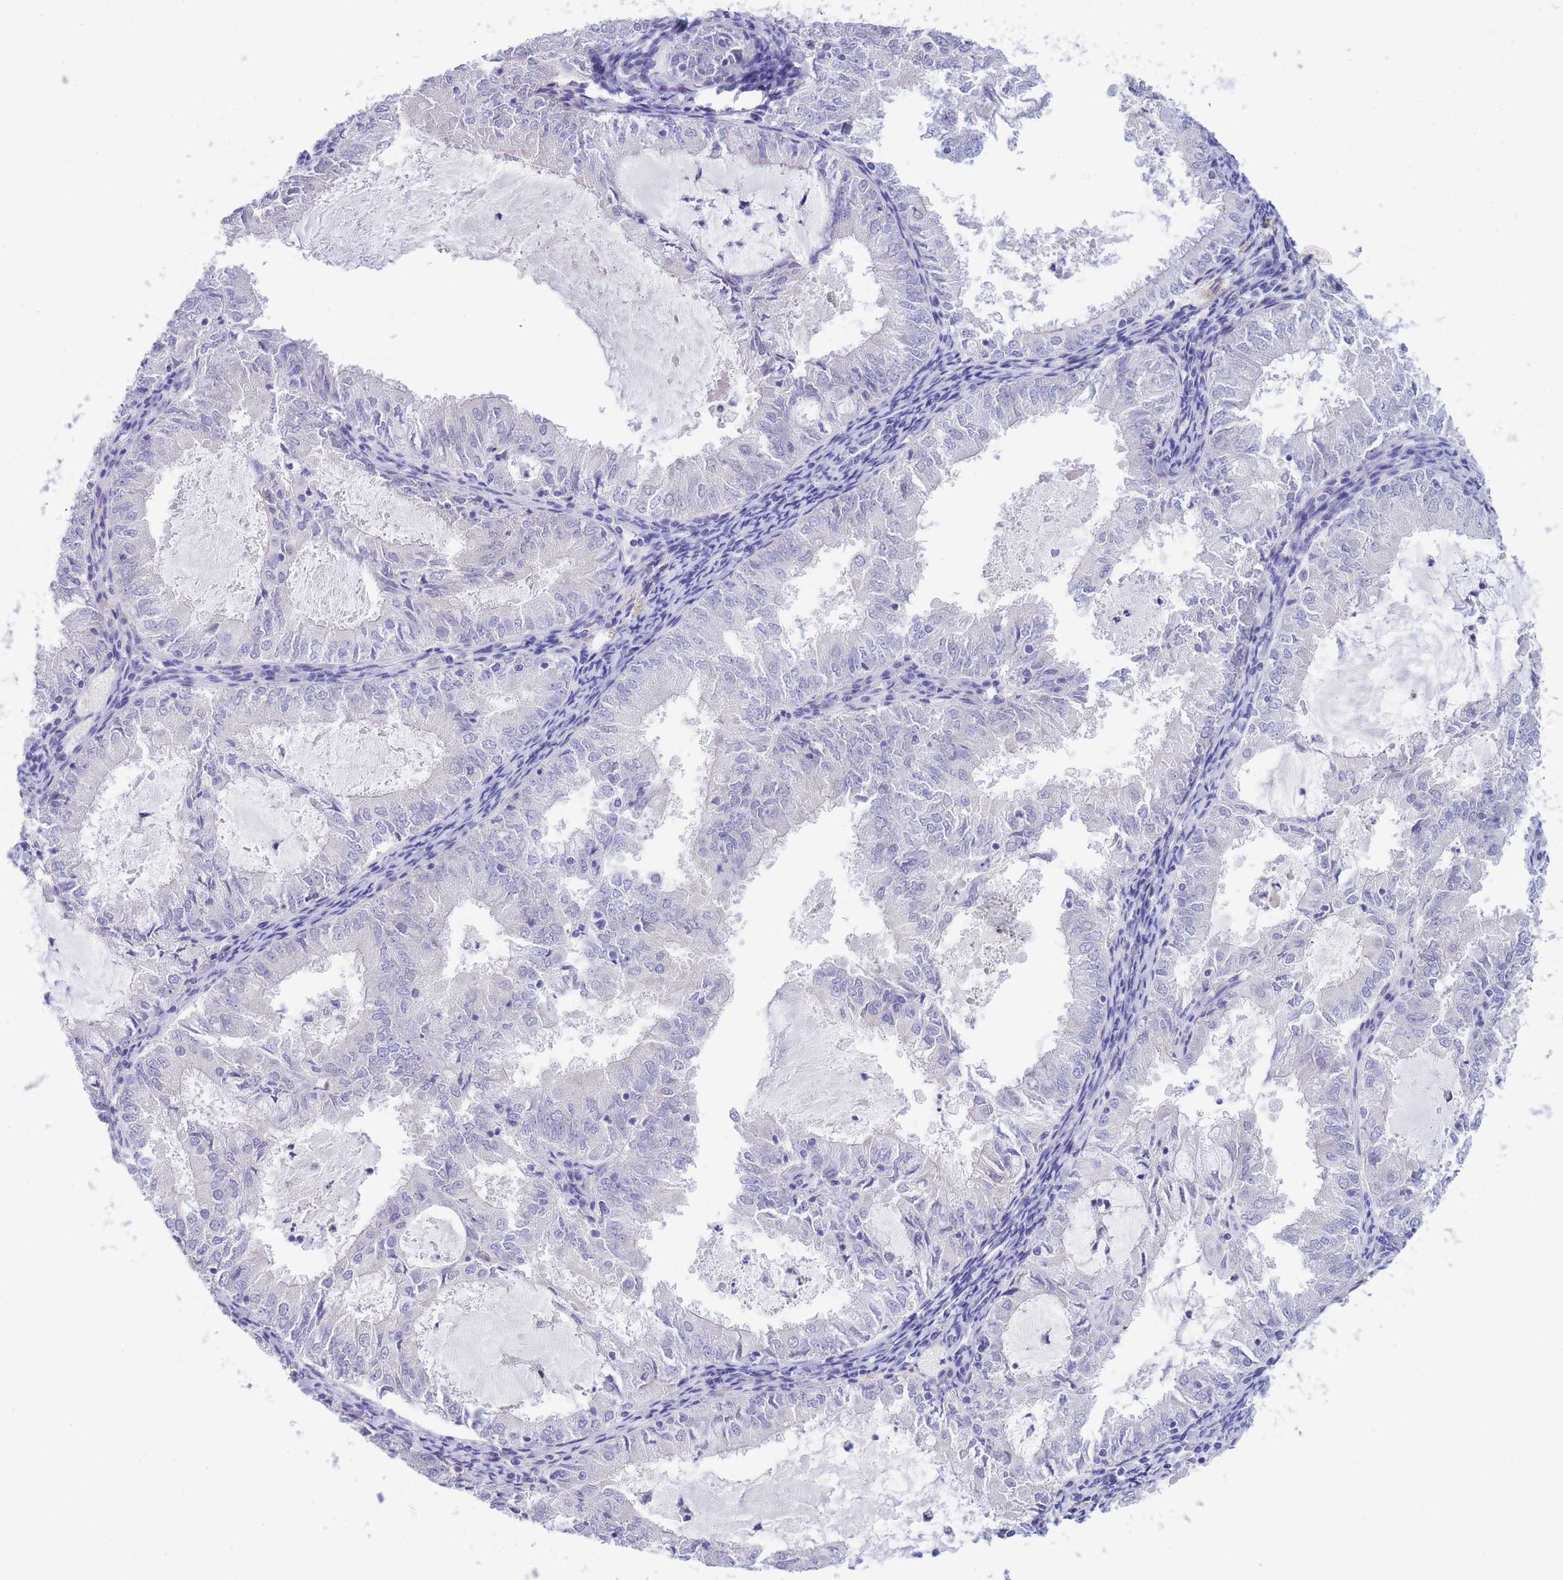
{"staining": {"intensity": "negative", "quantity": "none", "location": "none"}, "tissue": "endometrial cancer", "cell_type": "Tumor cells", "image_type": "cancer", "snomed": [{"axis": "morphology", "description": "Adenocarcinoma, NOS"}, {"axis": "topography", "description": "Endometrium"}], "caption": "This is an immunohistochemistry (IHC) photomicrograph of endometrial adenocarcinoma. There is no expression in tumor cells.", "gene": "PCDHB3", "patient": {"sex": "female", "age": 57}}